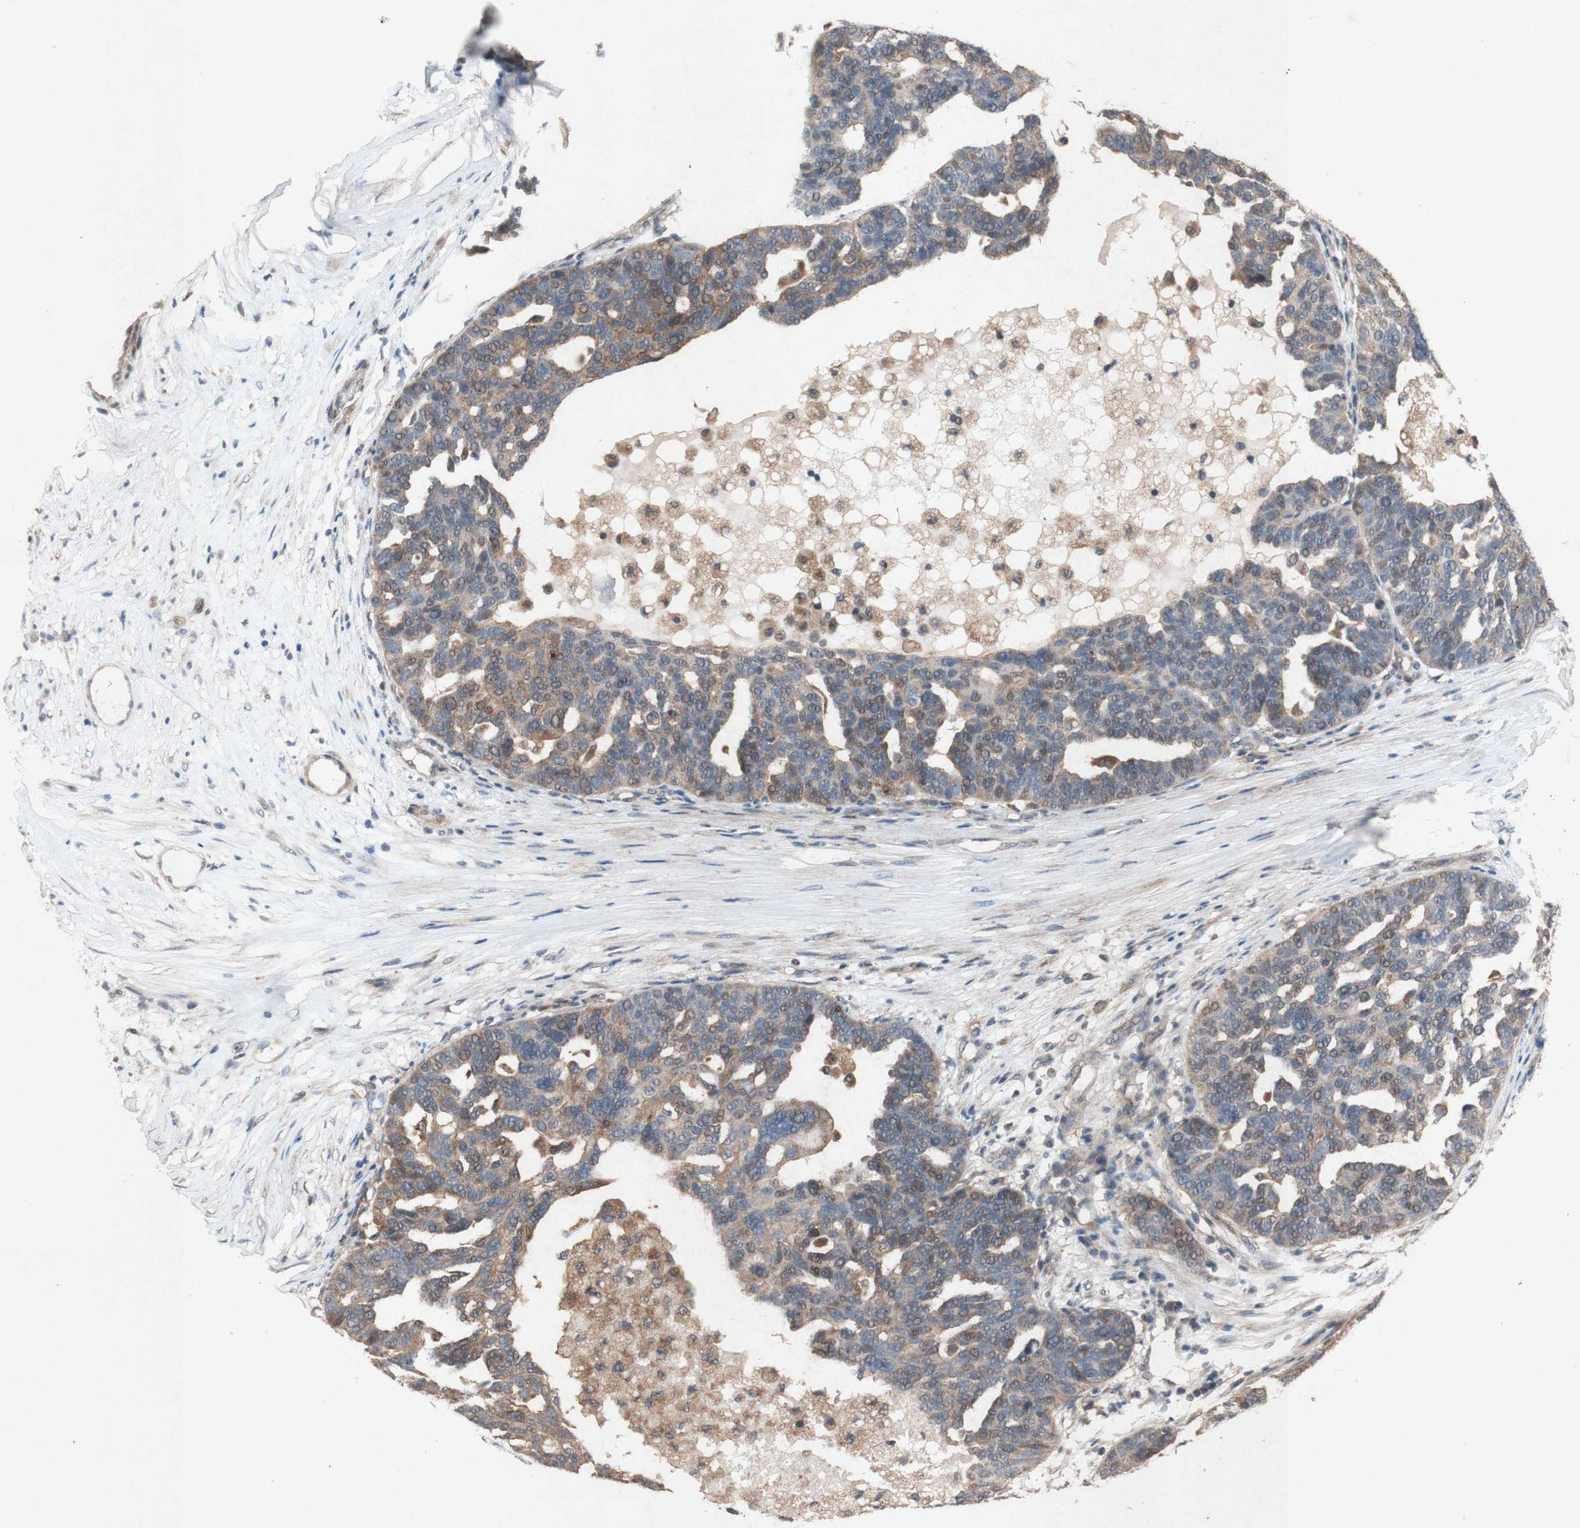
{"staining": {"intensity": "moderate", "quantity": "25%-75%", "location": "cytoplasmic/membranous,nuclear"}, "tissue": "ovarian cancer", "cell_type": "Tumor cells", "image_type": "cancer", "snomed": [{"axis": "morphology", "description": "Cystadenocarcinoma, serous, NOS"}, {"axis": "topography", "description": "Ovary"}], "caption": "Immunohistochemistry (IHC) photomicrograph of neoplastic tissue: human ovarian cancer (serous cystadenocarcinoma) stained using IHC demonstrates medium levels of moderate protein expression localized specifically in the cytoplasmic/membranous and nuclear of tumor cells, appearing as a cytoplasmic/membranous and nuclear brown color.", "gene": "ATP6V1F", "patient": {"sex": "female", "age": 59}}